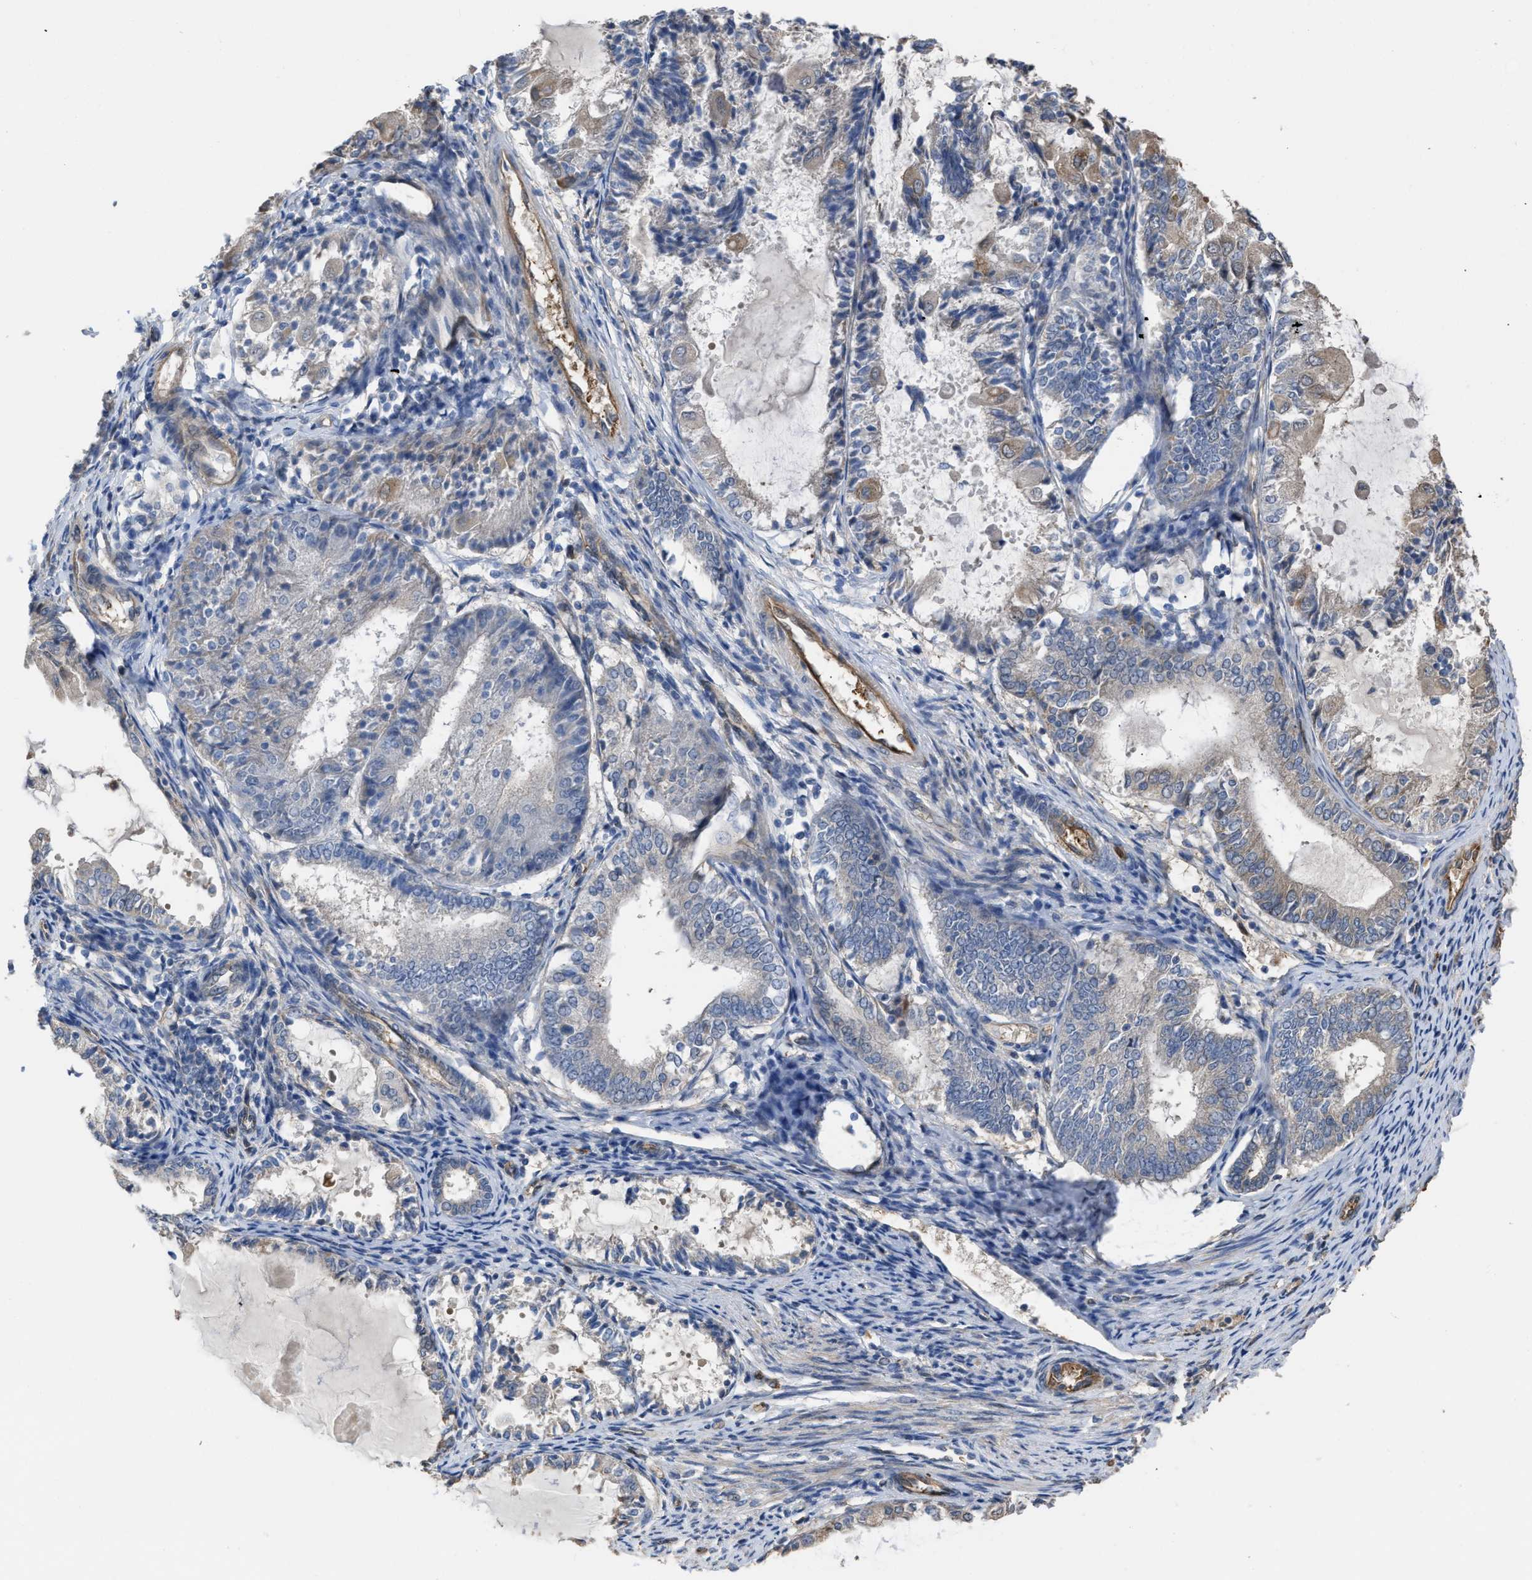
{"staining": {"intensity": "weak", "quantity": "<25%", "location": "cytoplasmic/membranous"}, "tissue": "endometrial cancer", "cell_type": "Tumor cells", "image_type": "cancer", "snomed": [{"axis": "morphology", "description": "Adenocarcinoma, NOS"}, {"axis": "topography", "description": "Endometrium"}], "caption": "The micrograph reveals no staining of tumor cells in endometrial cancer.", "gene": "SLC4A11", "patient": {"sex": "female", "age": 81}}